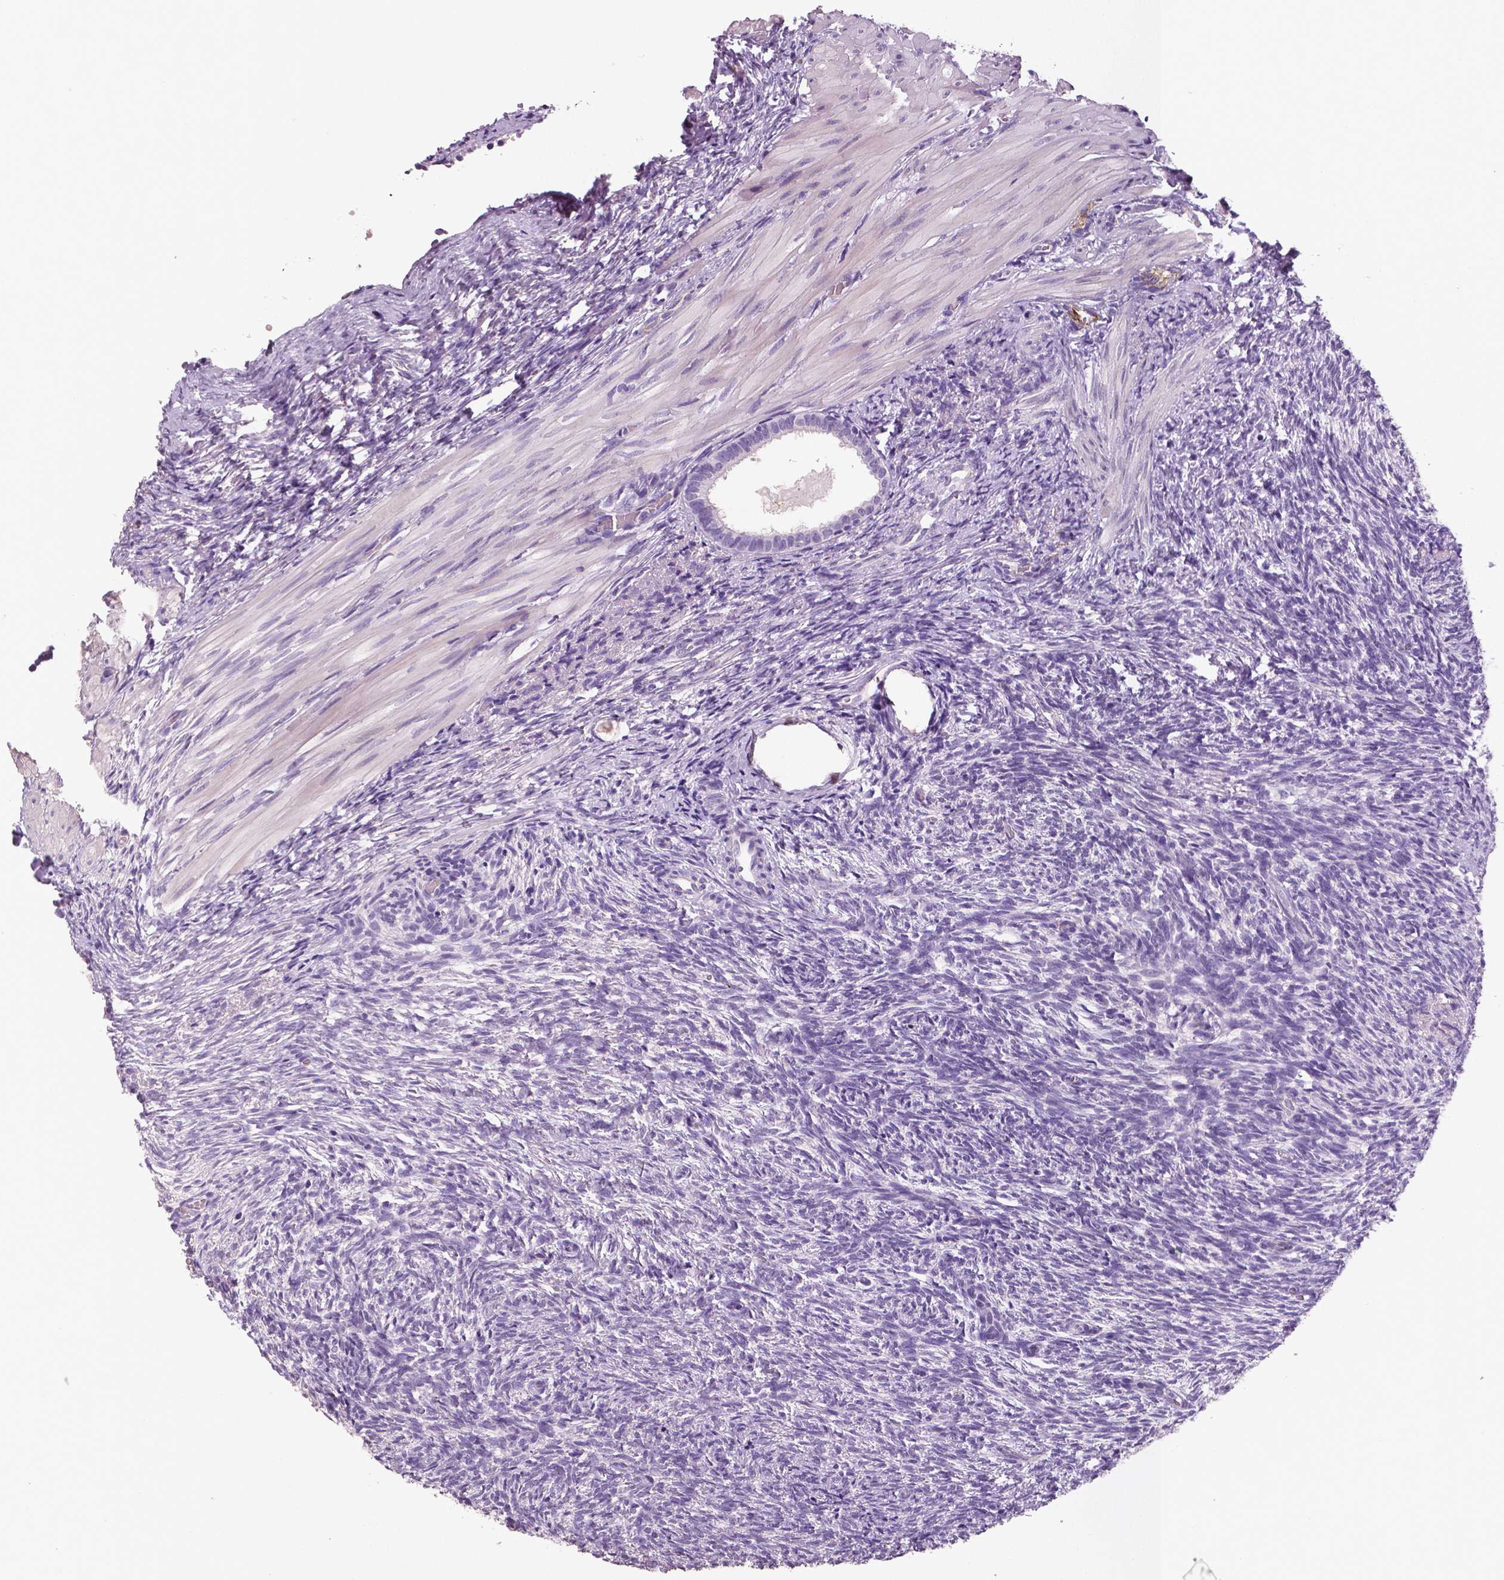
{"staining": {"intensity": "negative", "quantity": "none", "location": "none"}, "tissue": "ovary", "cell_type": "Follicle cells", "image_type": "normal", "snomed": [{"axis": "morphology", "description": "Normal tissue, NOS"}, {"axis": "topography", "description": "Ovary"}], "caption": "The micrograph shows no significant staining in follicle cells of ovary.", "gene": "TSPAN7", "patient": {"sex": "female", "age": 46}}